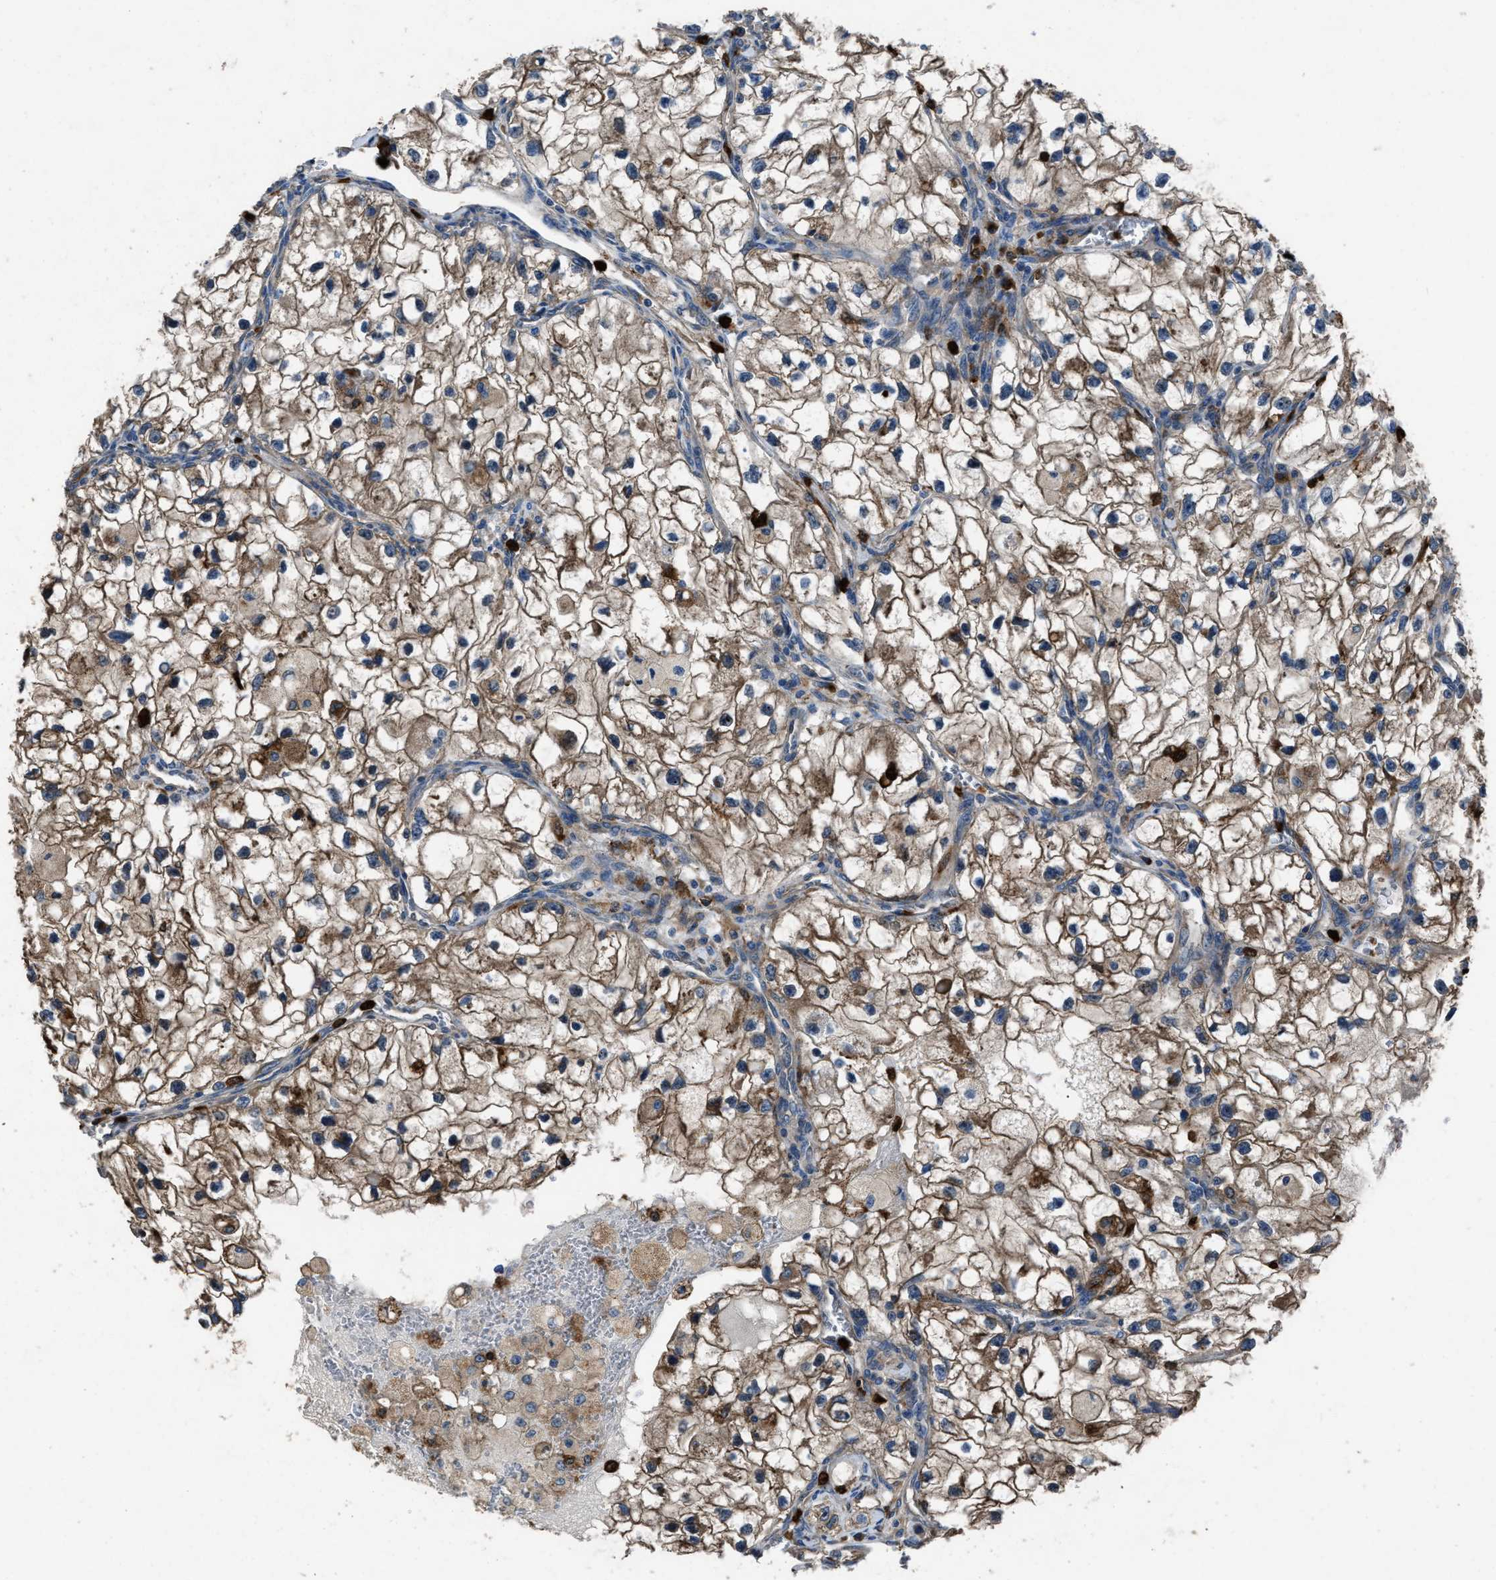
{"staining": {"intensity": "strong", "quantity": ">75%", "location": "cytoplasmic/membranous"}, "tissue": "renal cancer", "cell_type": "Tumor cells", "image_type": "cancer", "snomed": [{"axis": "morphology", "description": "Adenocarcinoma, NOS"}, {"axis": "topography", "description": "Kidney"}], "caption": "Adenocarcinoma (renal) was stained to show a protein in brown. There is high levels of strong cytoplasmic/membranous expression in approximately >75% of tumor cells.", "gene": "ANGPT1", "patient": {"sex": "female", "age": 70}}